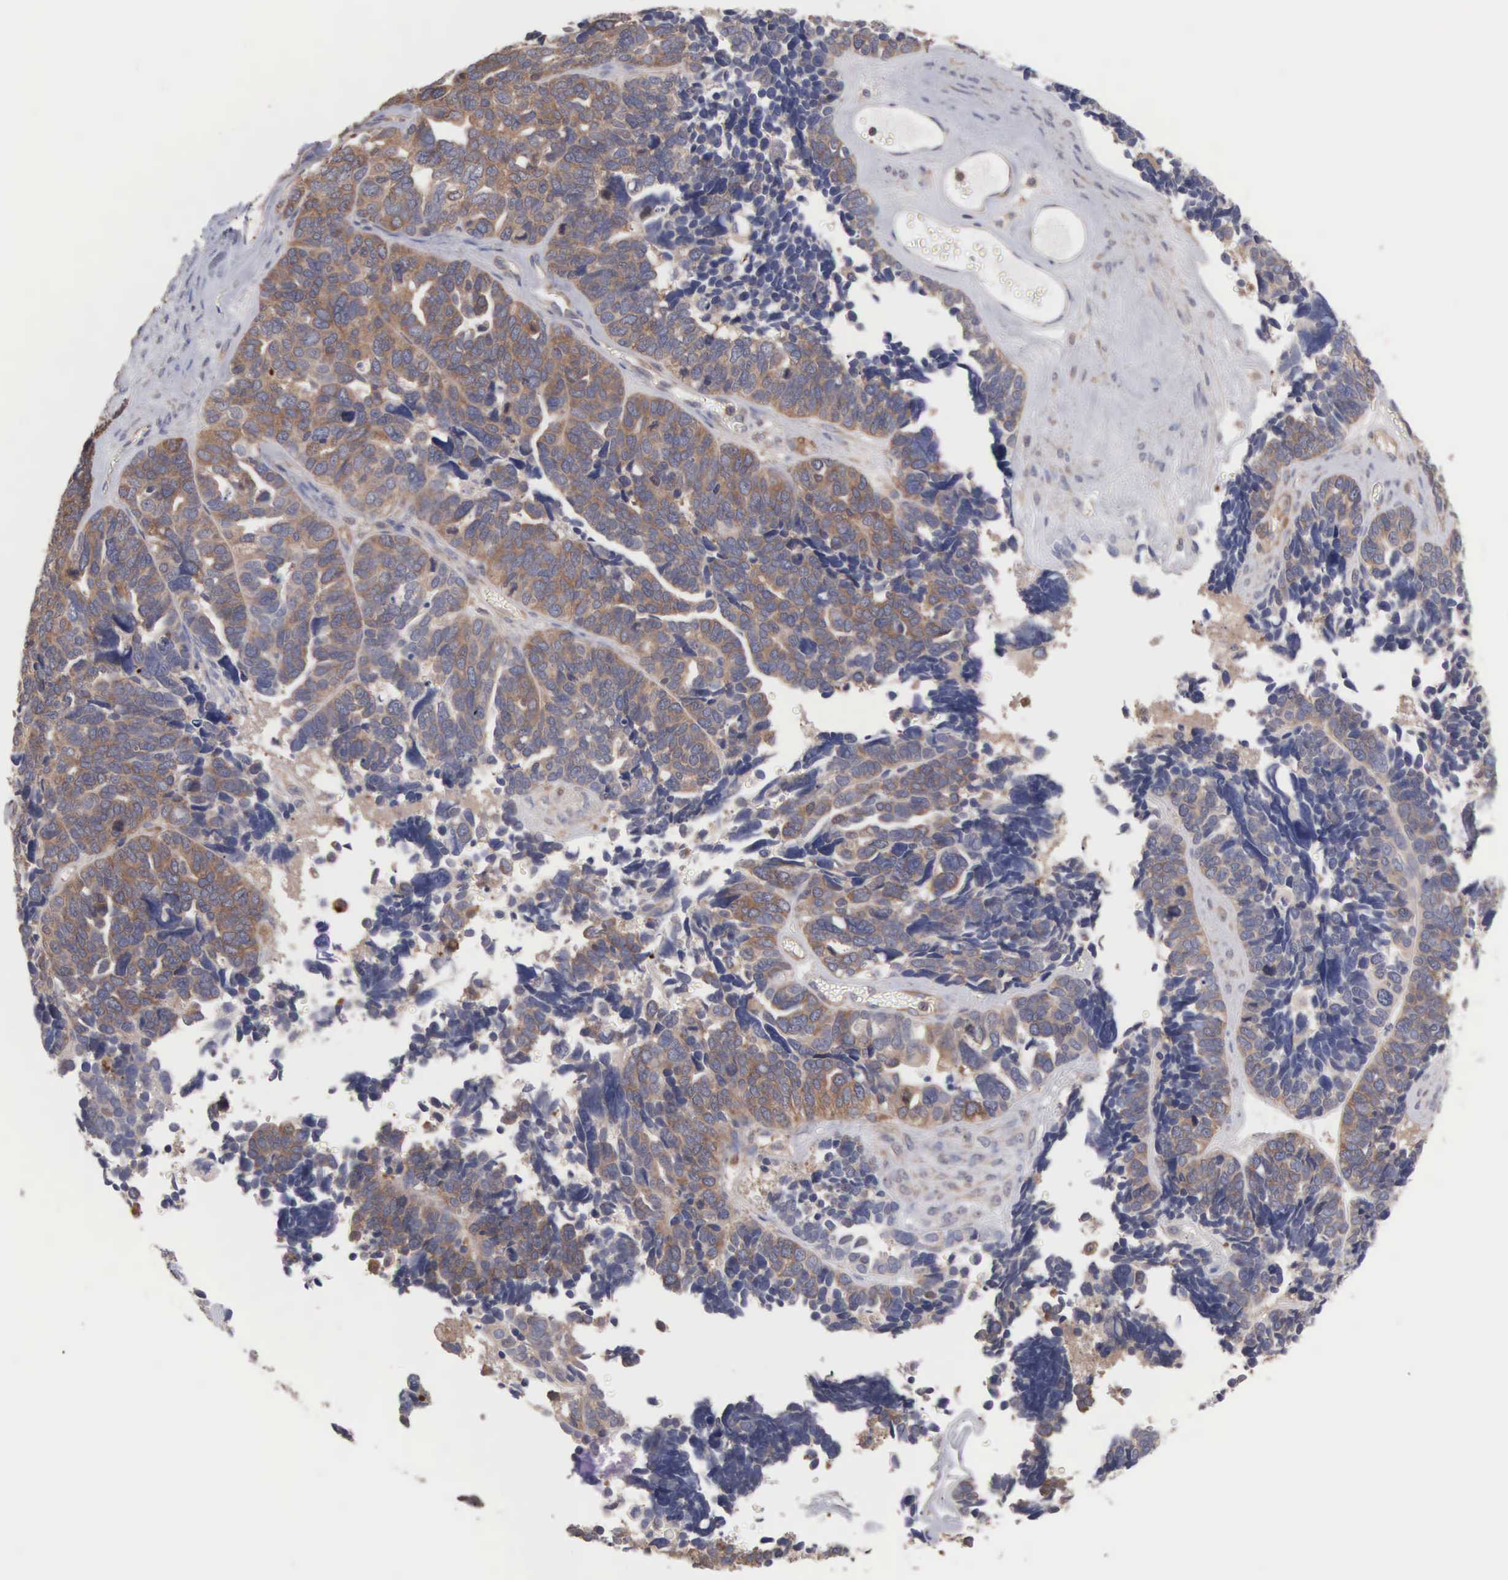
{"staining": {"intensity": "moderate", "quantity": "25%-75%", "location": "cytoplasmic/membranous"}, "tissue": "ovarian cancer", "cell_type": "Tumor cells", "image_type": "cancer", "snomed": [{"axis": "morphology", "description": "Cystadenocarcinoma, serous, NOS"}, {"axis": "topography", "description": "Ovary"}], "caption": "Tumor cells exhibit medium levels of moderate cytoplasmic/membranous staining in approximately 25%-75% of cells in human ovarian serous cystadenocarcinoma.", "gene": "MTHFD1", "patient": {"sex": "female", "age": 77}}